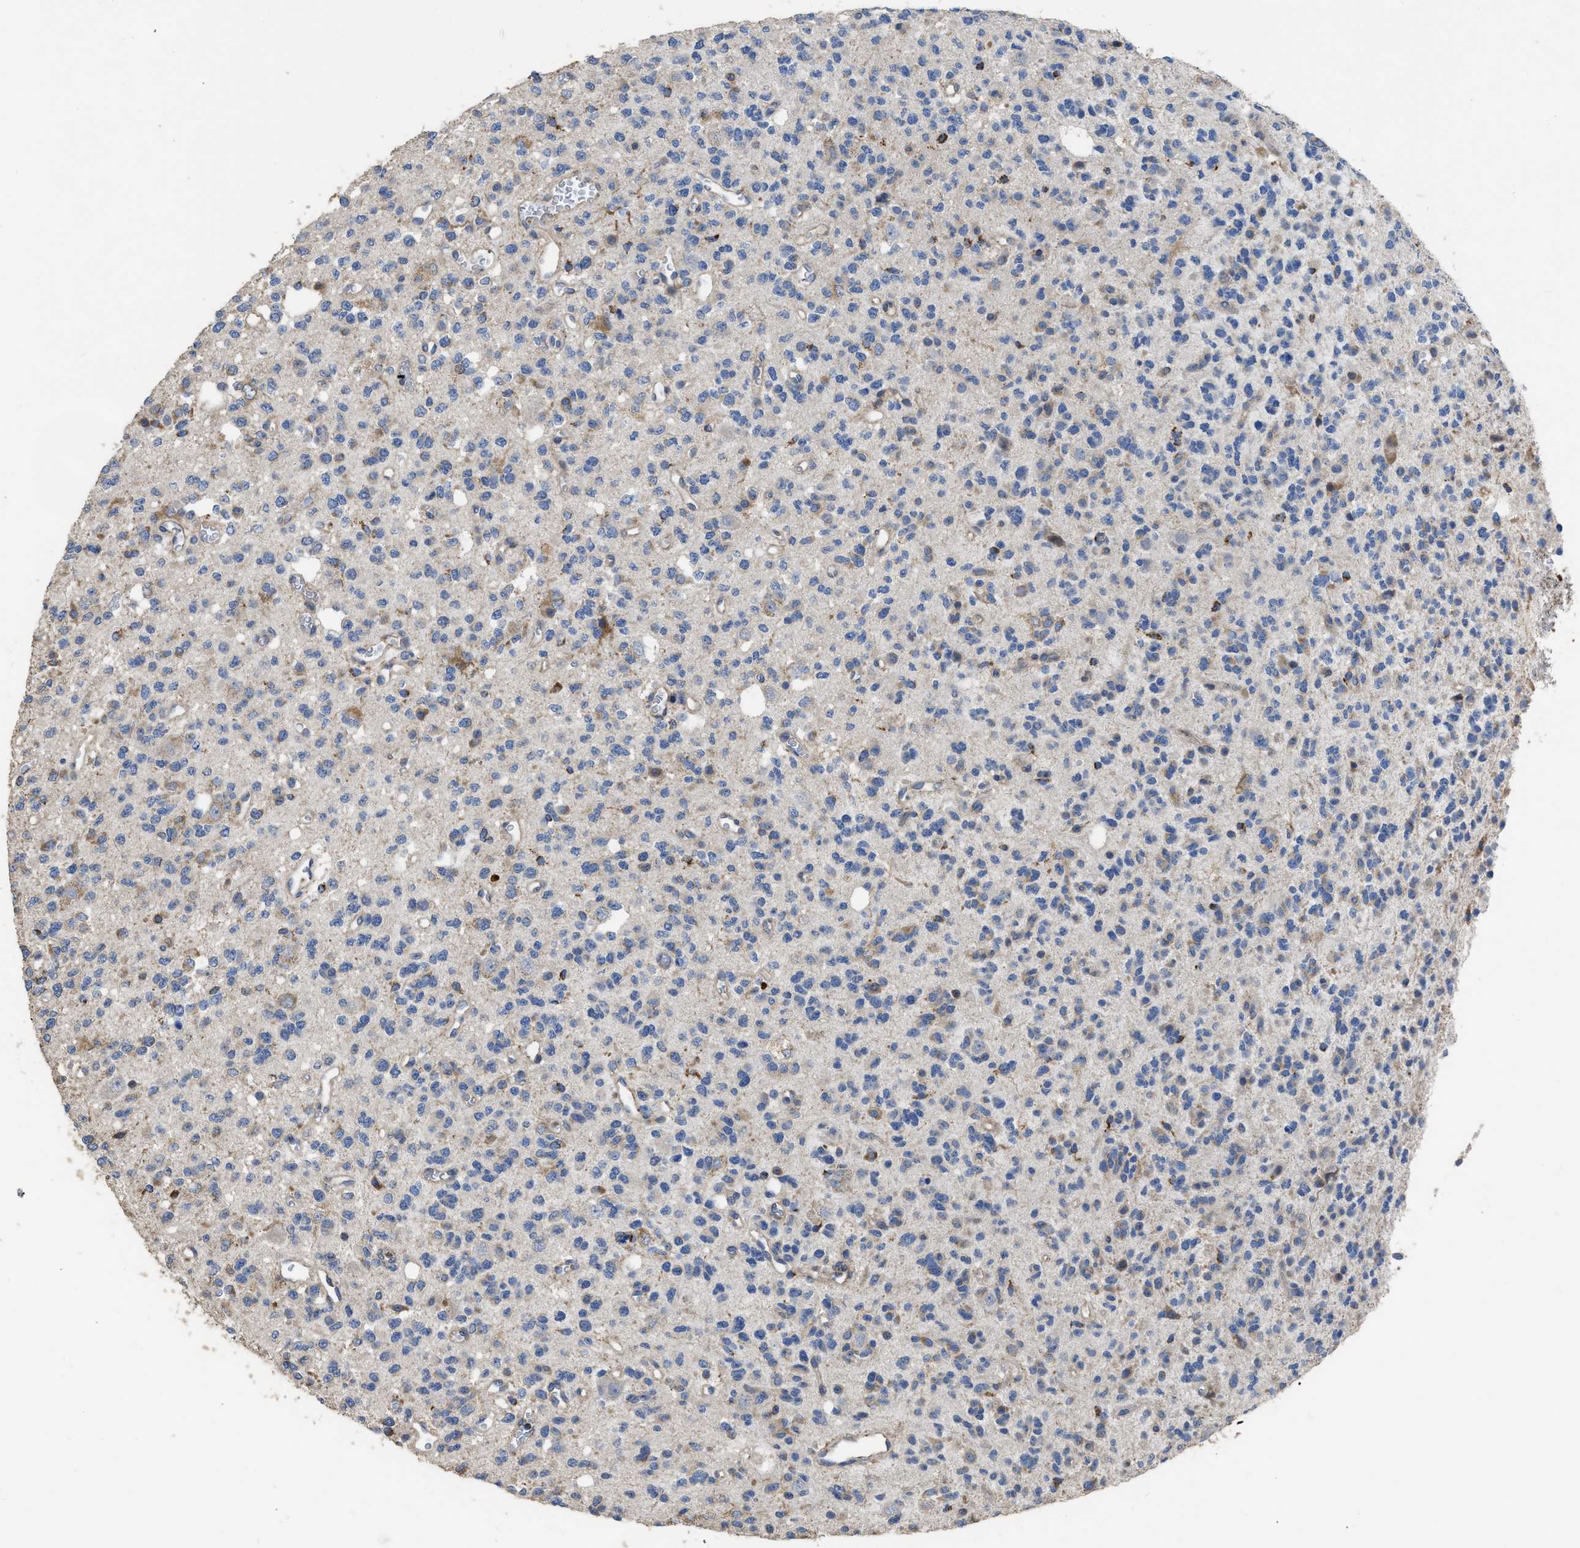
{"staining": {"intensity": "moderate", "quantity": "<25%", "location": "cytoplasmic/membranous"}, "tissue": "glioma", "cell_type": "Tumor cells", "image_type": "cancer", "snomed": [{"axis": "morphology", "description": "Glioma, malignant, Low grade"}, {"axis": "topography", "description": "Brain"}], "caption": "Glioma stained with DAB (3,3'-diaminobenzidine) immunohistochemistry demonstrates low levels of moderate cytoplasmic/membranous expression in approximately <25% of tumor cells. (brown staining indicates protein expression, while blue staining denotes nuclei).", "gene": "AK2", "patient": {"sex": "male", "age": 38}}